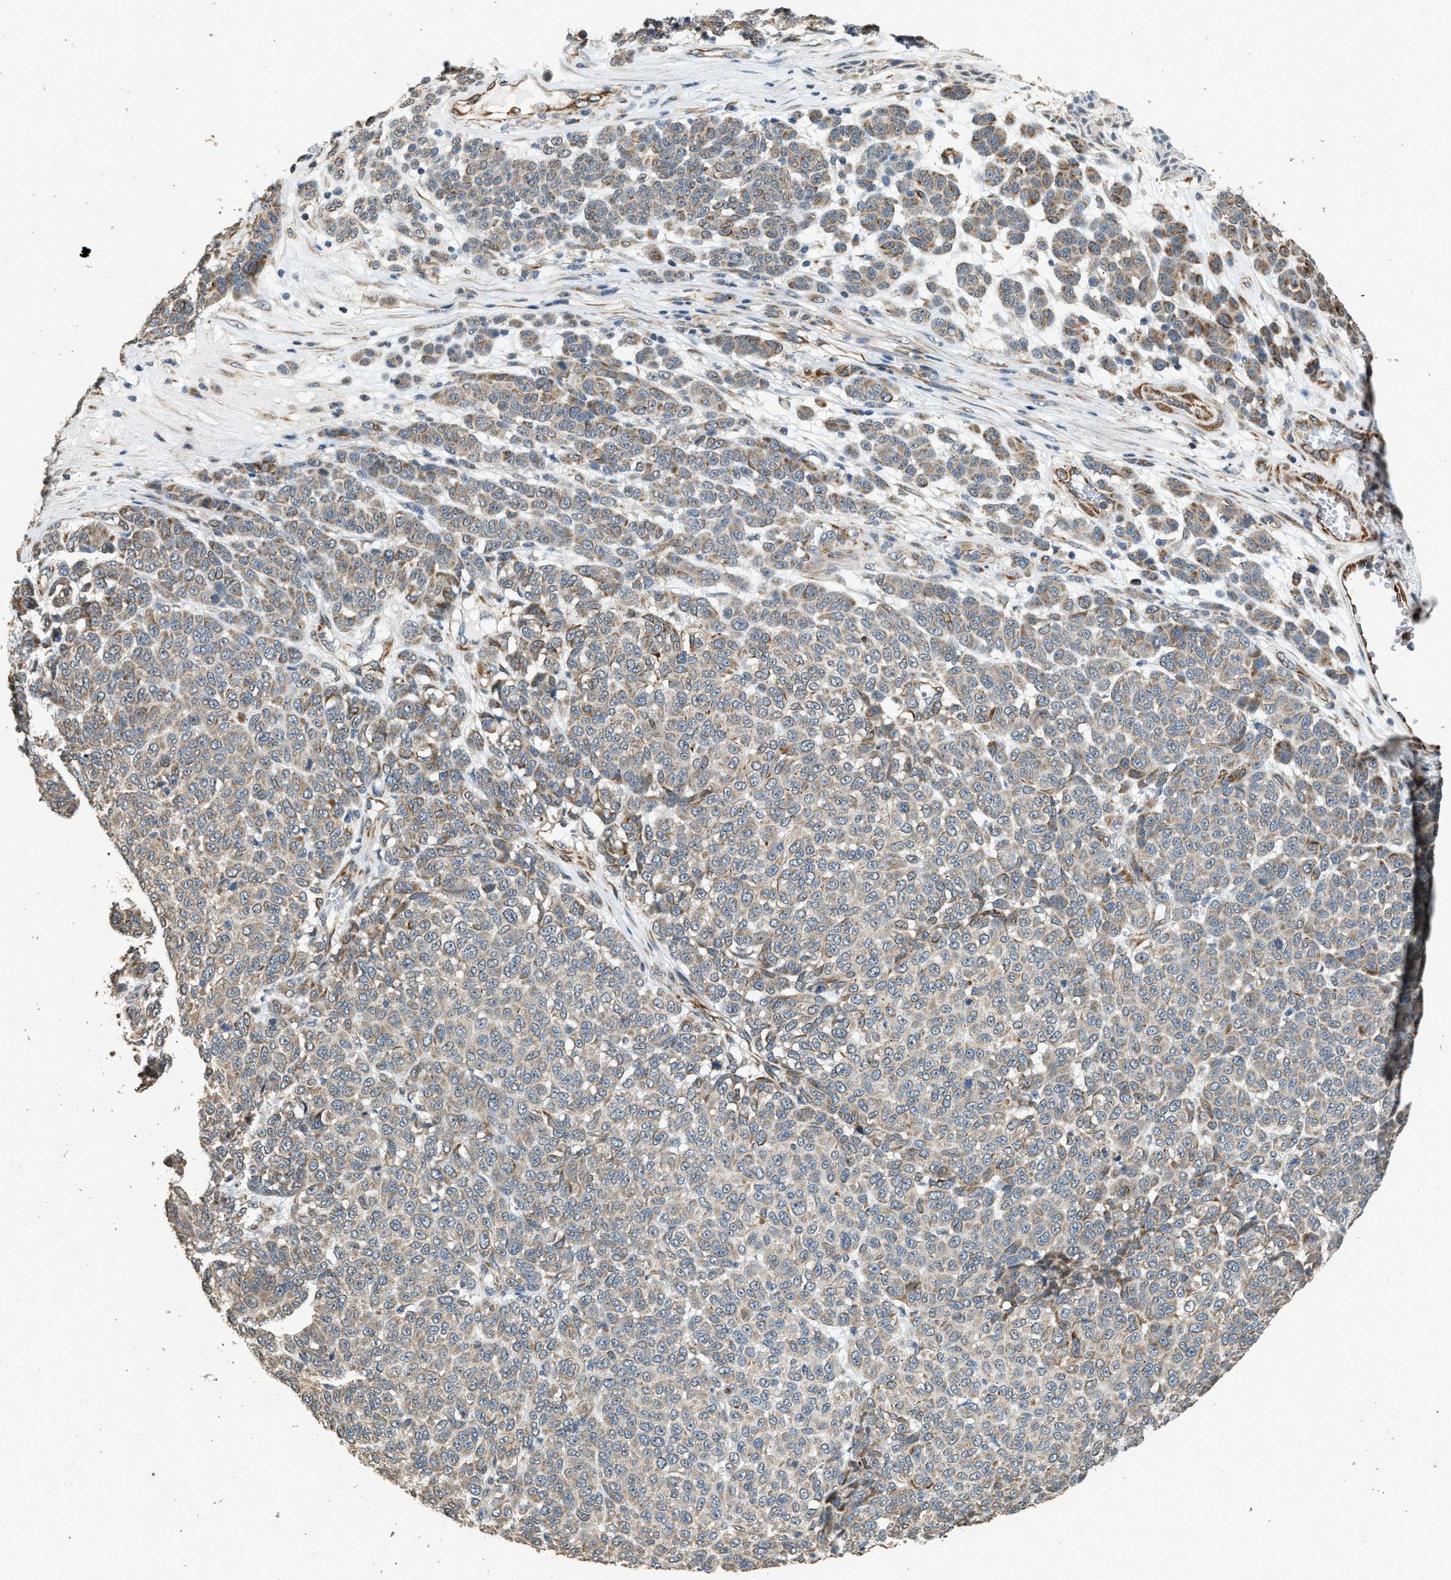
{"staining": {"intensity": "moderate", "quantity": "25%-75%", "location": "cytoplasmic/membranous"}, "tissue": "melanoma", "cell_type": "Tumor cells", "image_type": "cancer", "snomed": [{"axis": "morphology", "description": "Malignant melanoma, NOS"}, {"axis": "topography", "description": "Skin"}], "caption": "Moderate cytoplasmic/membranous expression for a protein is present in approximately 25%-75% of tumor cells of melanoma using immunohistochemistry (IHC).", "gene": "PCLO", "patient": {"sex": "male", "age": 59}}